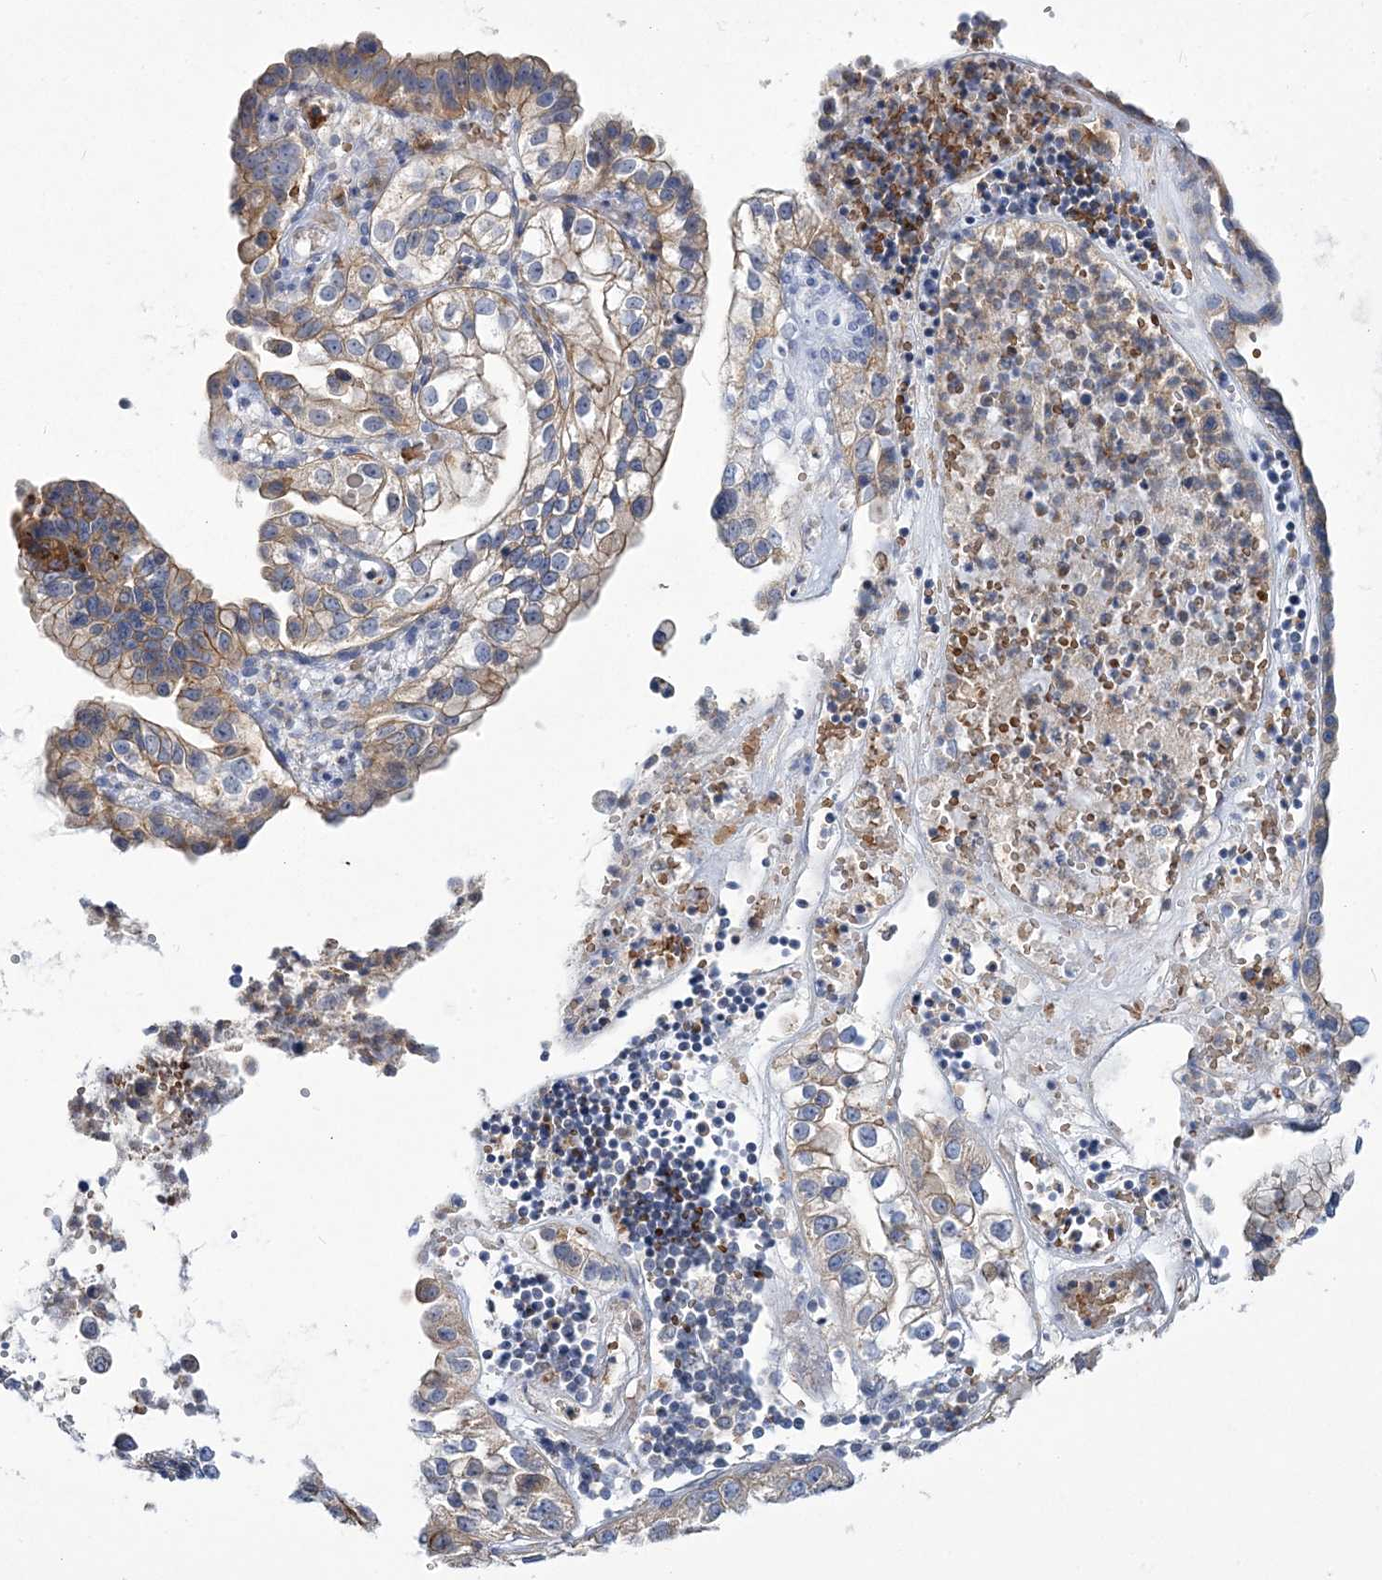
{"staining": {"intensity": "moderate", "quantity": "25%-75%", "location": "cytoplasmic/membranous"}, "tissue": "liver cancer", "cell_type": "Tumor cells", "image_type": "cancer", "snomed": [{"axis": "morphology", "description": "Cholangiocarcinoma"}, {"axis": "topography", "description": "Liver"}], "caption": "Immunohistochemistry histopathology image of neoplastic tissue: liver cancer (cholangiocarcinoma) stained using immunohistochemistry (IHC) demonstrates medium levels of moderate protein expression localized specifically in the cytoplasmic/membranous of tumor cells, appearing as a cytoplasmic/membranous brown color.", "gene": "ATP11B", "patient": {"sex": "female", "age": 79}}